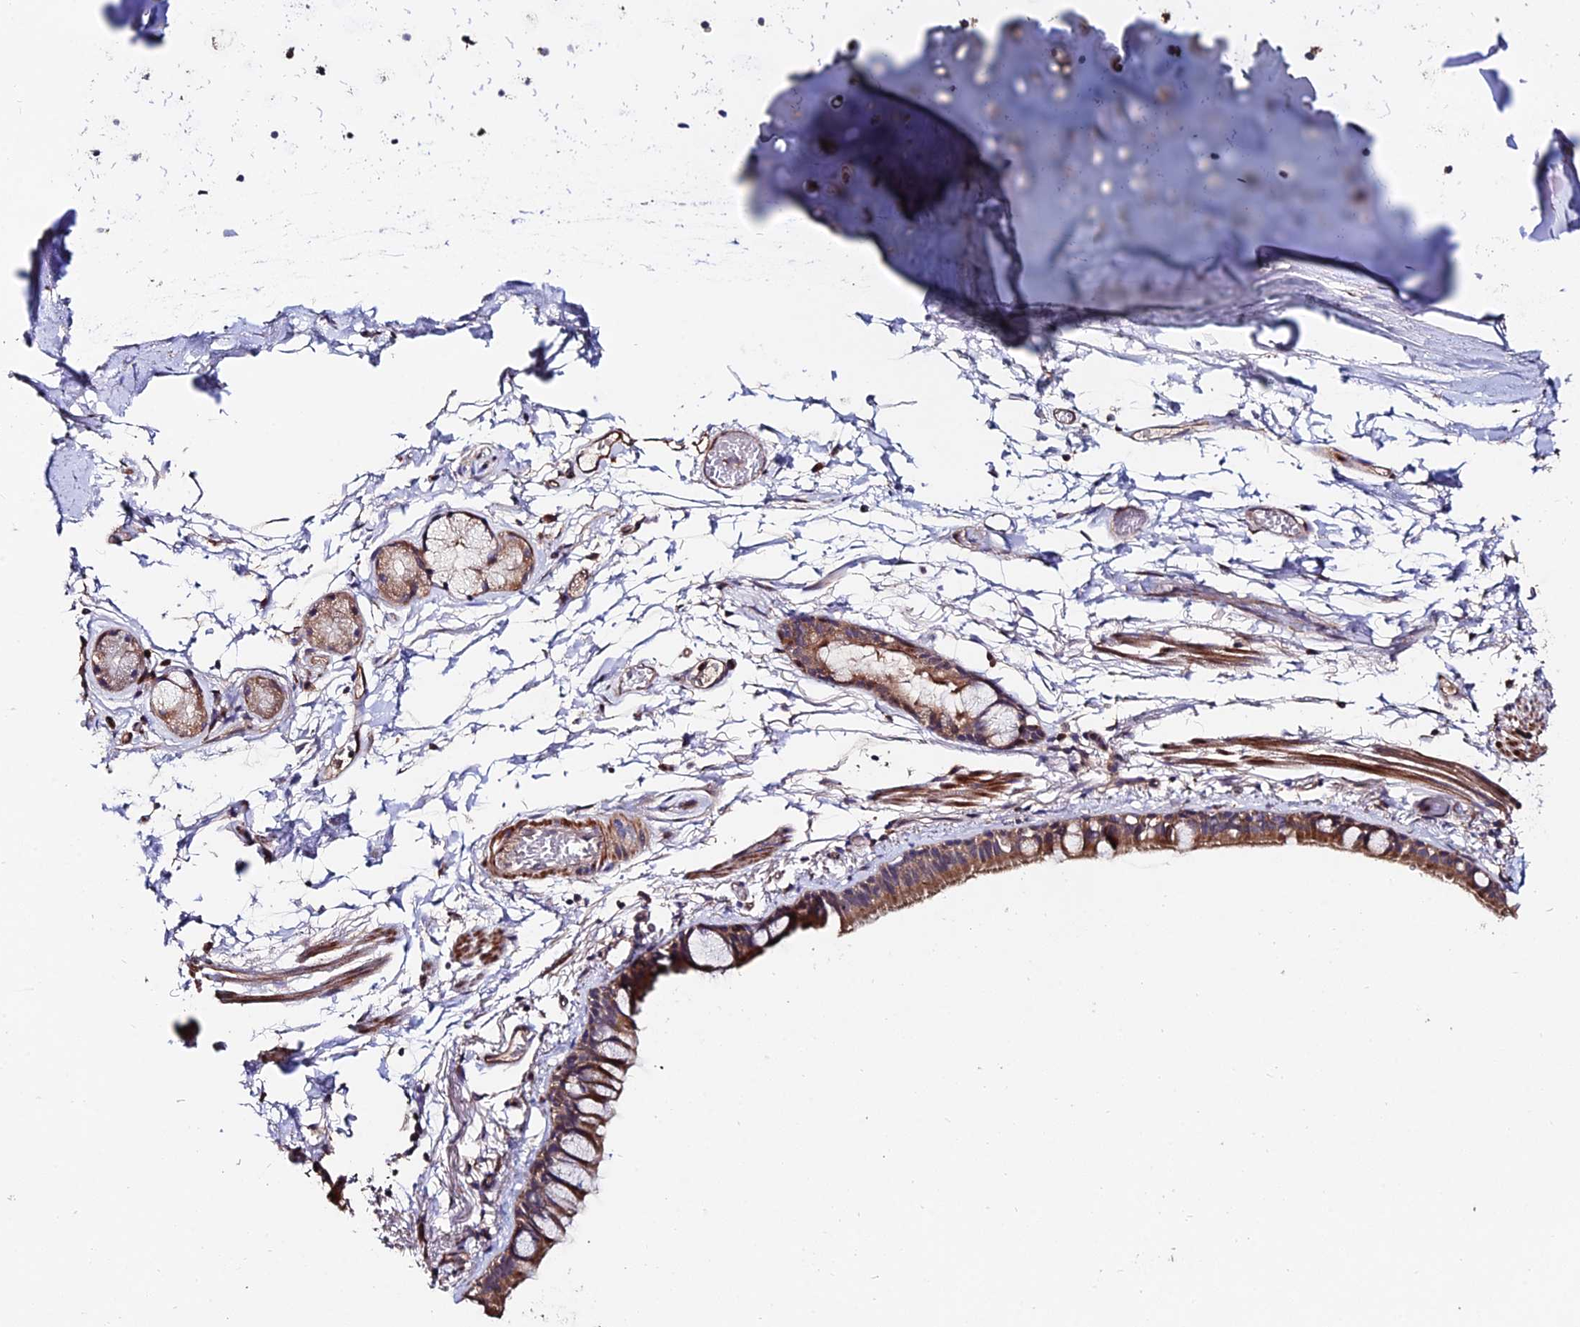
{"staining": {"intensity": "moderate", "quantity": "25%-75%", "location": "cytoplasmic/membranous"}, "tissue": "bronchus", "cell_type": "Respiratory epithelial cells", "image_type": "normal", "snomed": [{"axis": "morphology", "description": "Normal tissue, NOS"}, {"axis": "topography", "description": "Cartilage tissue"}], "caption": "There is medium levels of moderate cytoplasmic/membranous staining in respiratory epithelial cells of normal bronchus, as demonstrated by immunohistochemical staining (brown color).", "gene": "ACTR5", "patient": {"sex": "male", "age": 63}}